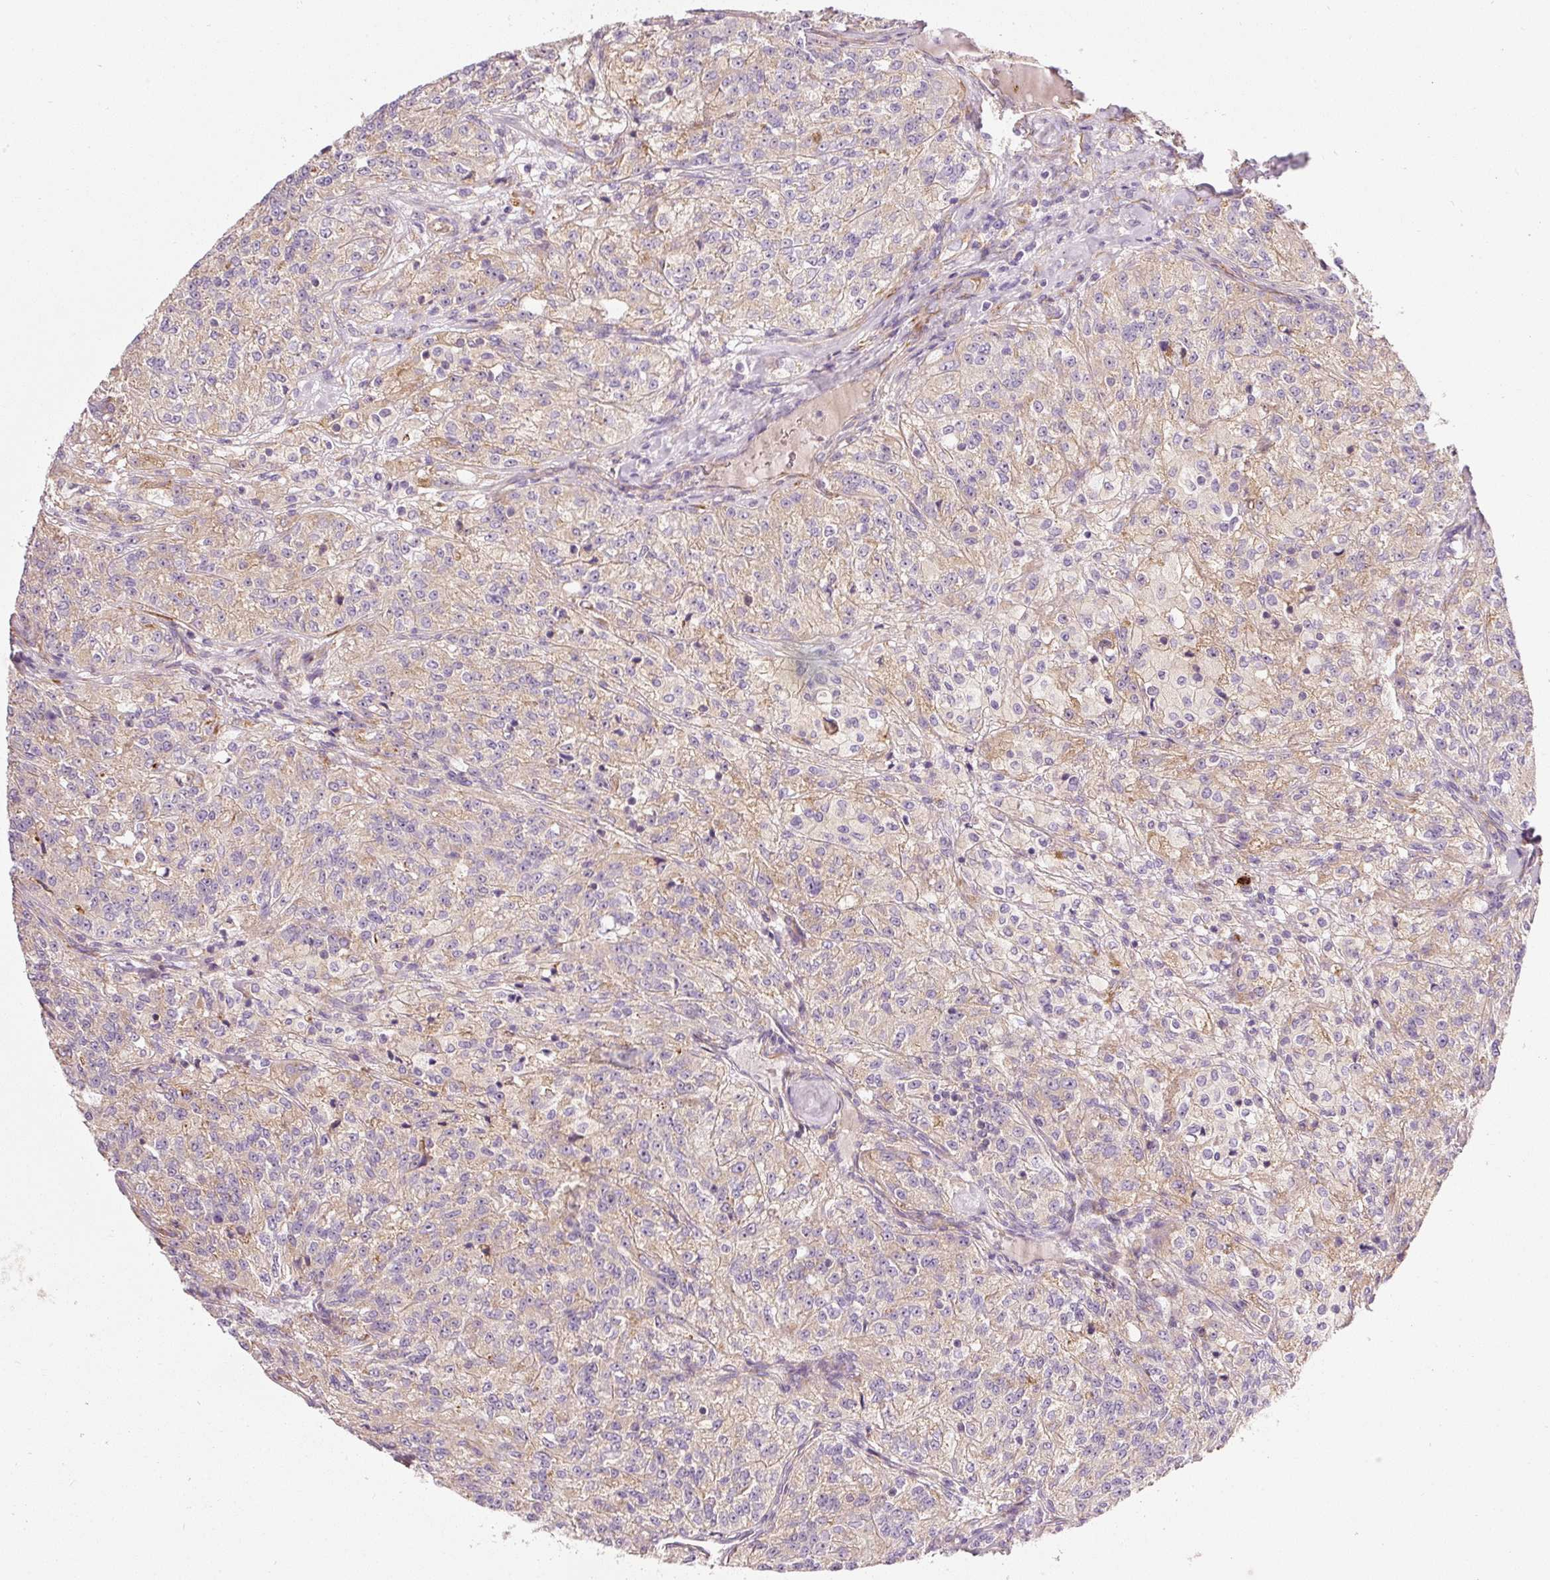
{"staining": {"intensity": "weak", "quantity": ">75%", "location": "cytoplasmic/membranous"}, "tissue": "renal cancer", "cell_type": "Tumor cells", "image_type": "cancer", "snomed": [{"axis": "morphology", "description": "Adenocarcinoma, NOS"}, {"axis": "topography", "description": "Kidney"}], "caption": "A high-resolution photomicrograph shows IHC staining of adenocarcinoma (renal), which exhibits weak cytoplasmic/membranous positivity in about >75% of tumor cells. The staining was performed using DAB (3,3'-diaminobenzidine), with brown indicating positive protein expression. Nuclei are stained blue with hematoxylin.", "gene": "RPL10A", "patient": {"sex": "female", "age": 63}}